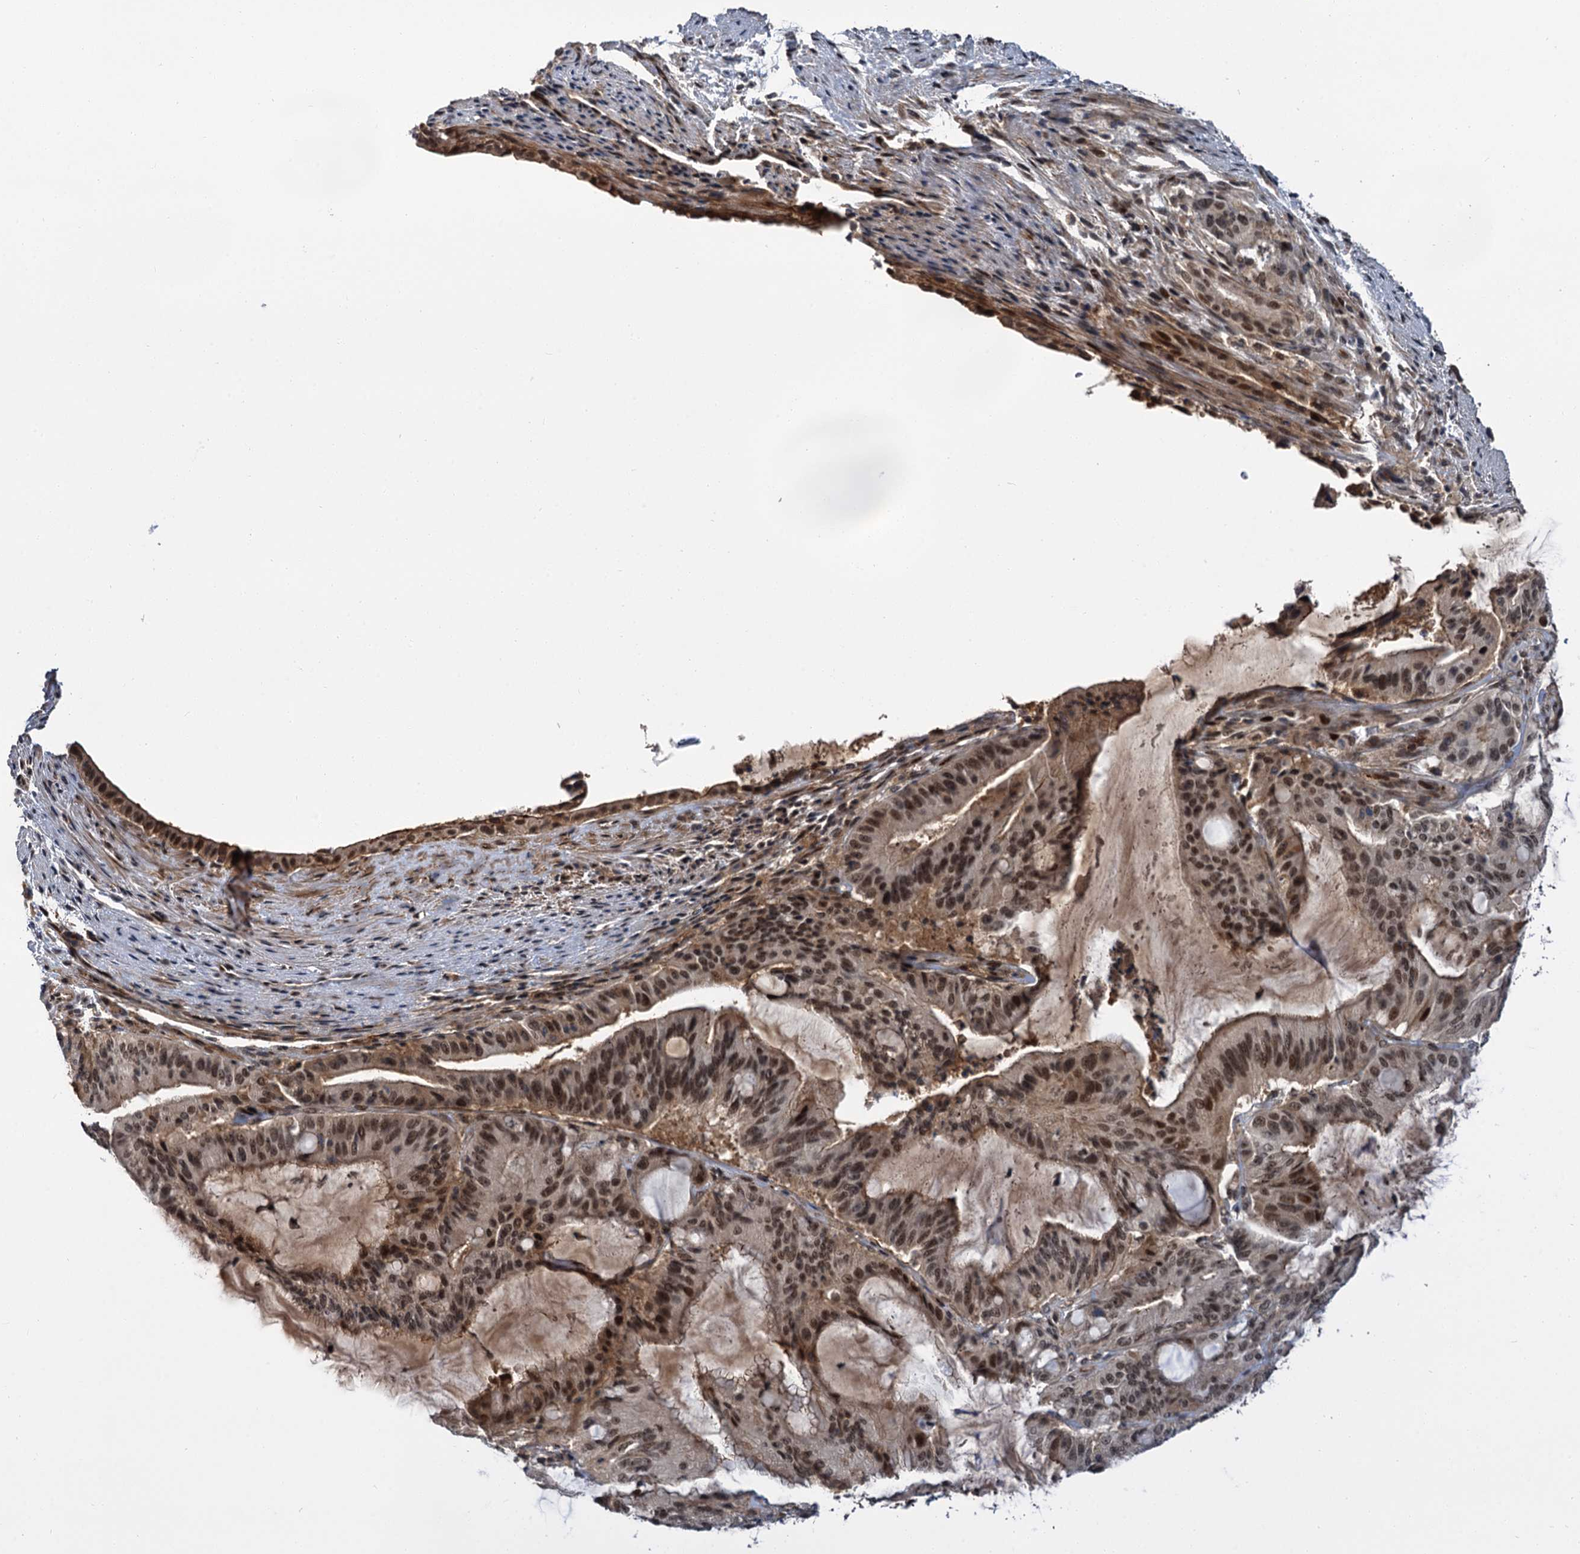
{"staining": {"intensity": "moderate", "quantity": ">75%", "location": "cytoplasmic/membranous,nuclear"}, "tissue": "liver cancer", "cell_type": "Tumor cells", "image_type": "cancer", "snomed": [{"axis": "morphology", "description": "Normal tissue, NOS"}, {"axis": "morphology", "description": "Cholangiocarcinoma"}, {"axis": "topography", "description": "Liver"}, {"axis": "topography", "description": "Peripheral nerve tissue"}], "caption": "Cholangiocarcinoma (liver) tissue shows moderate cytoplasmic/membranous and nuclear positivity in about >75% of tumor cells, visualized by immunohistochemistry. (brown staining indicates protein expression, while blue staining denotes nuclei).", "gene": "MBD6", "patient": {"sex": "female", "age": 73}}